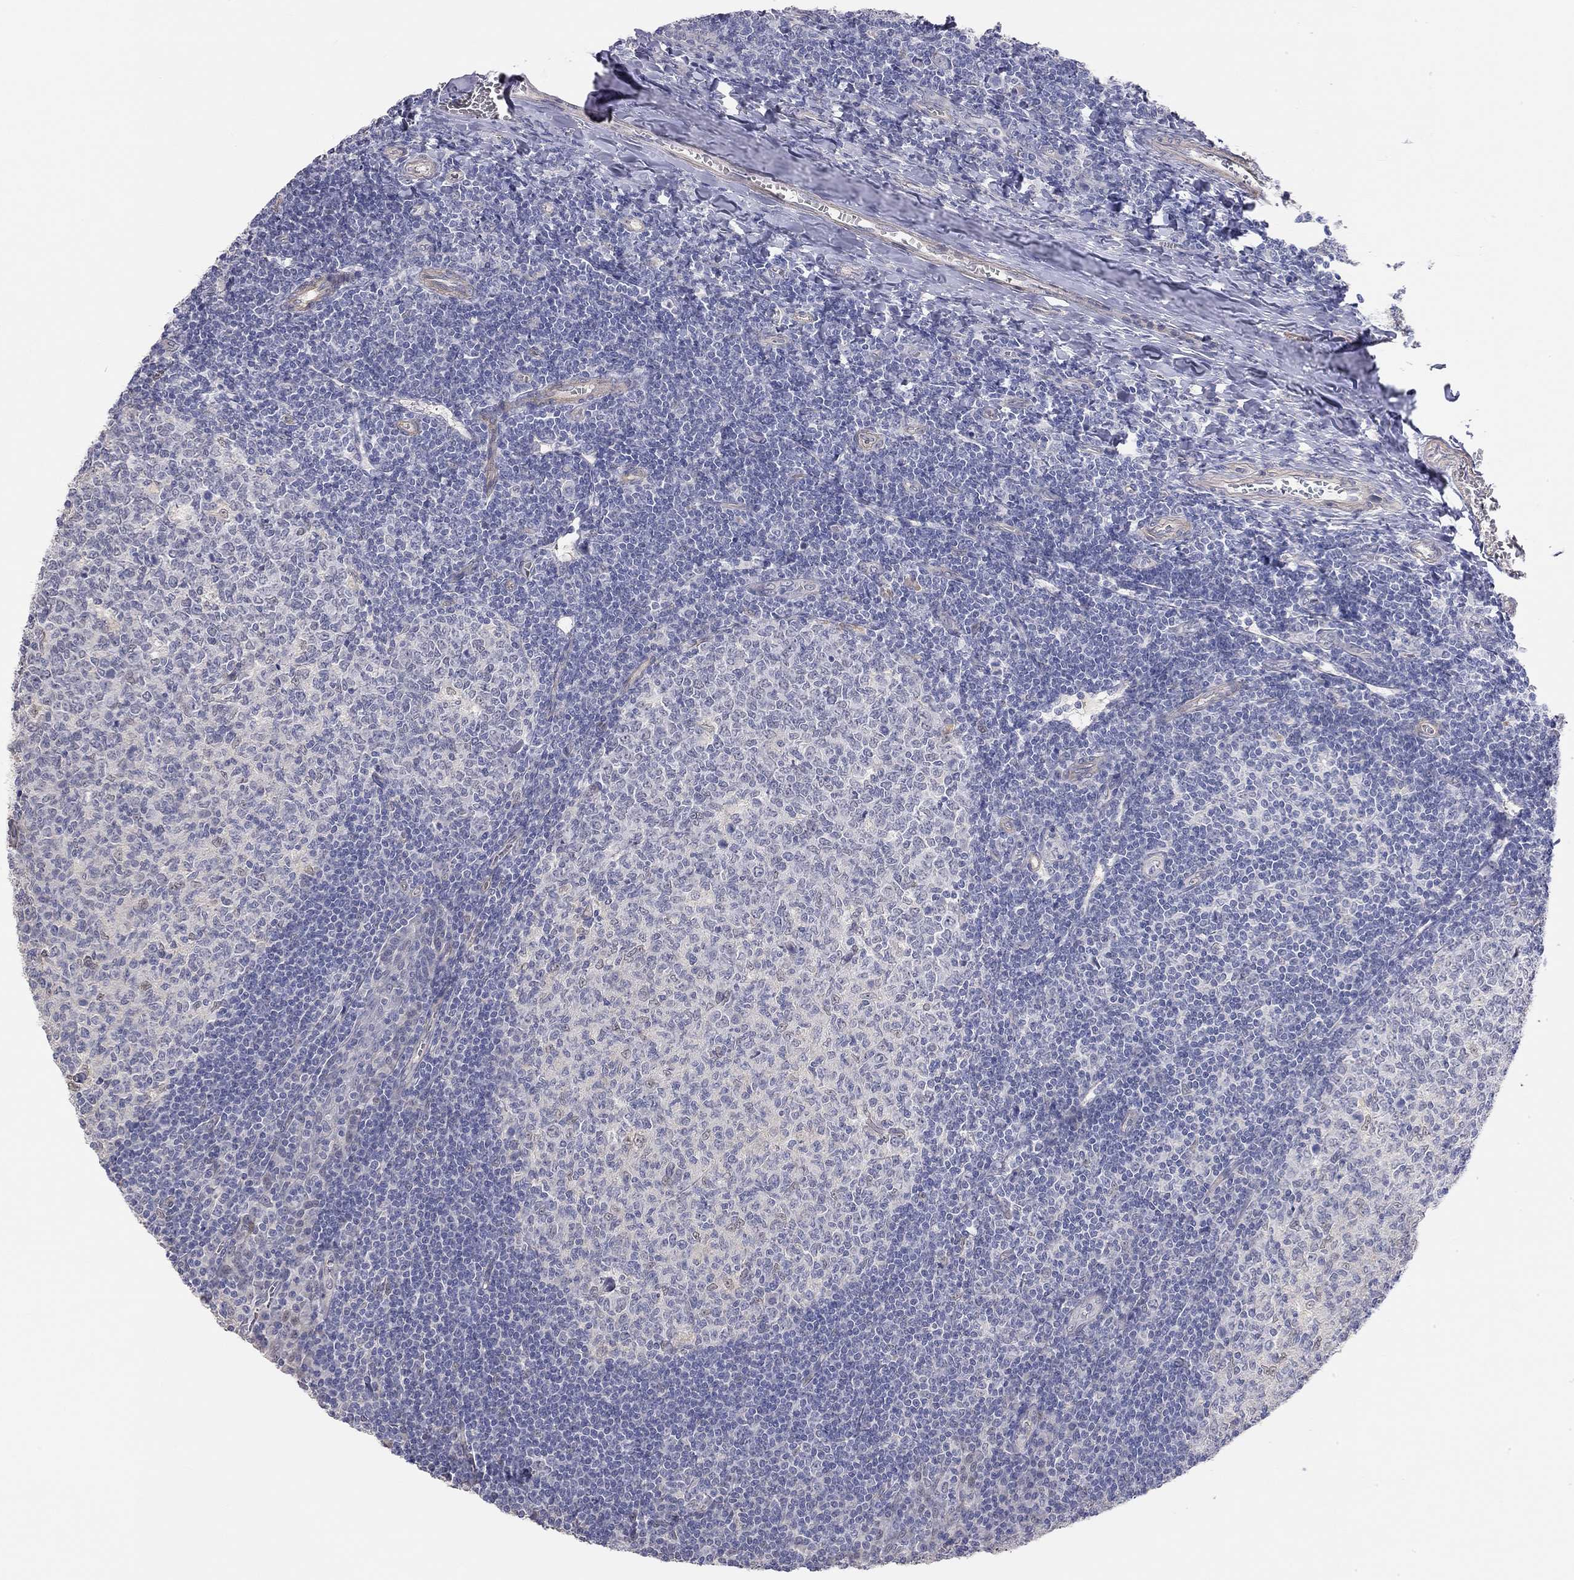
{"staining": {"intensity": "negative", "quantity": "none", "location": "none"}, "tissue": "tonsil", "cell_type": "Germinal center cells", "image_type": "normal", "snomed": [{"axis": "morphology", "description": "Normal tissue, NOS"}, {"axis": "topography", "description": "Tonsil"}], "caption": "Immunohistochemical staining of unremarkable tonsil reveals no significant positivity in germinal center cells. The staining was performed using DAB to visualize the protein expression in brown, while the nuclei were stained in blue with hematoxylin (Magnification: 20x).", "gene": "PAPSS2", "patient": {"sex": "female", "age": 13}}